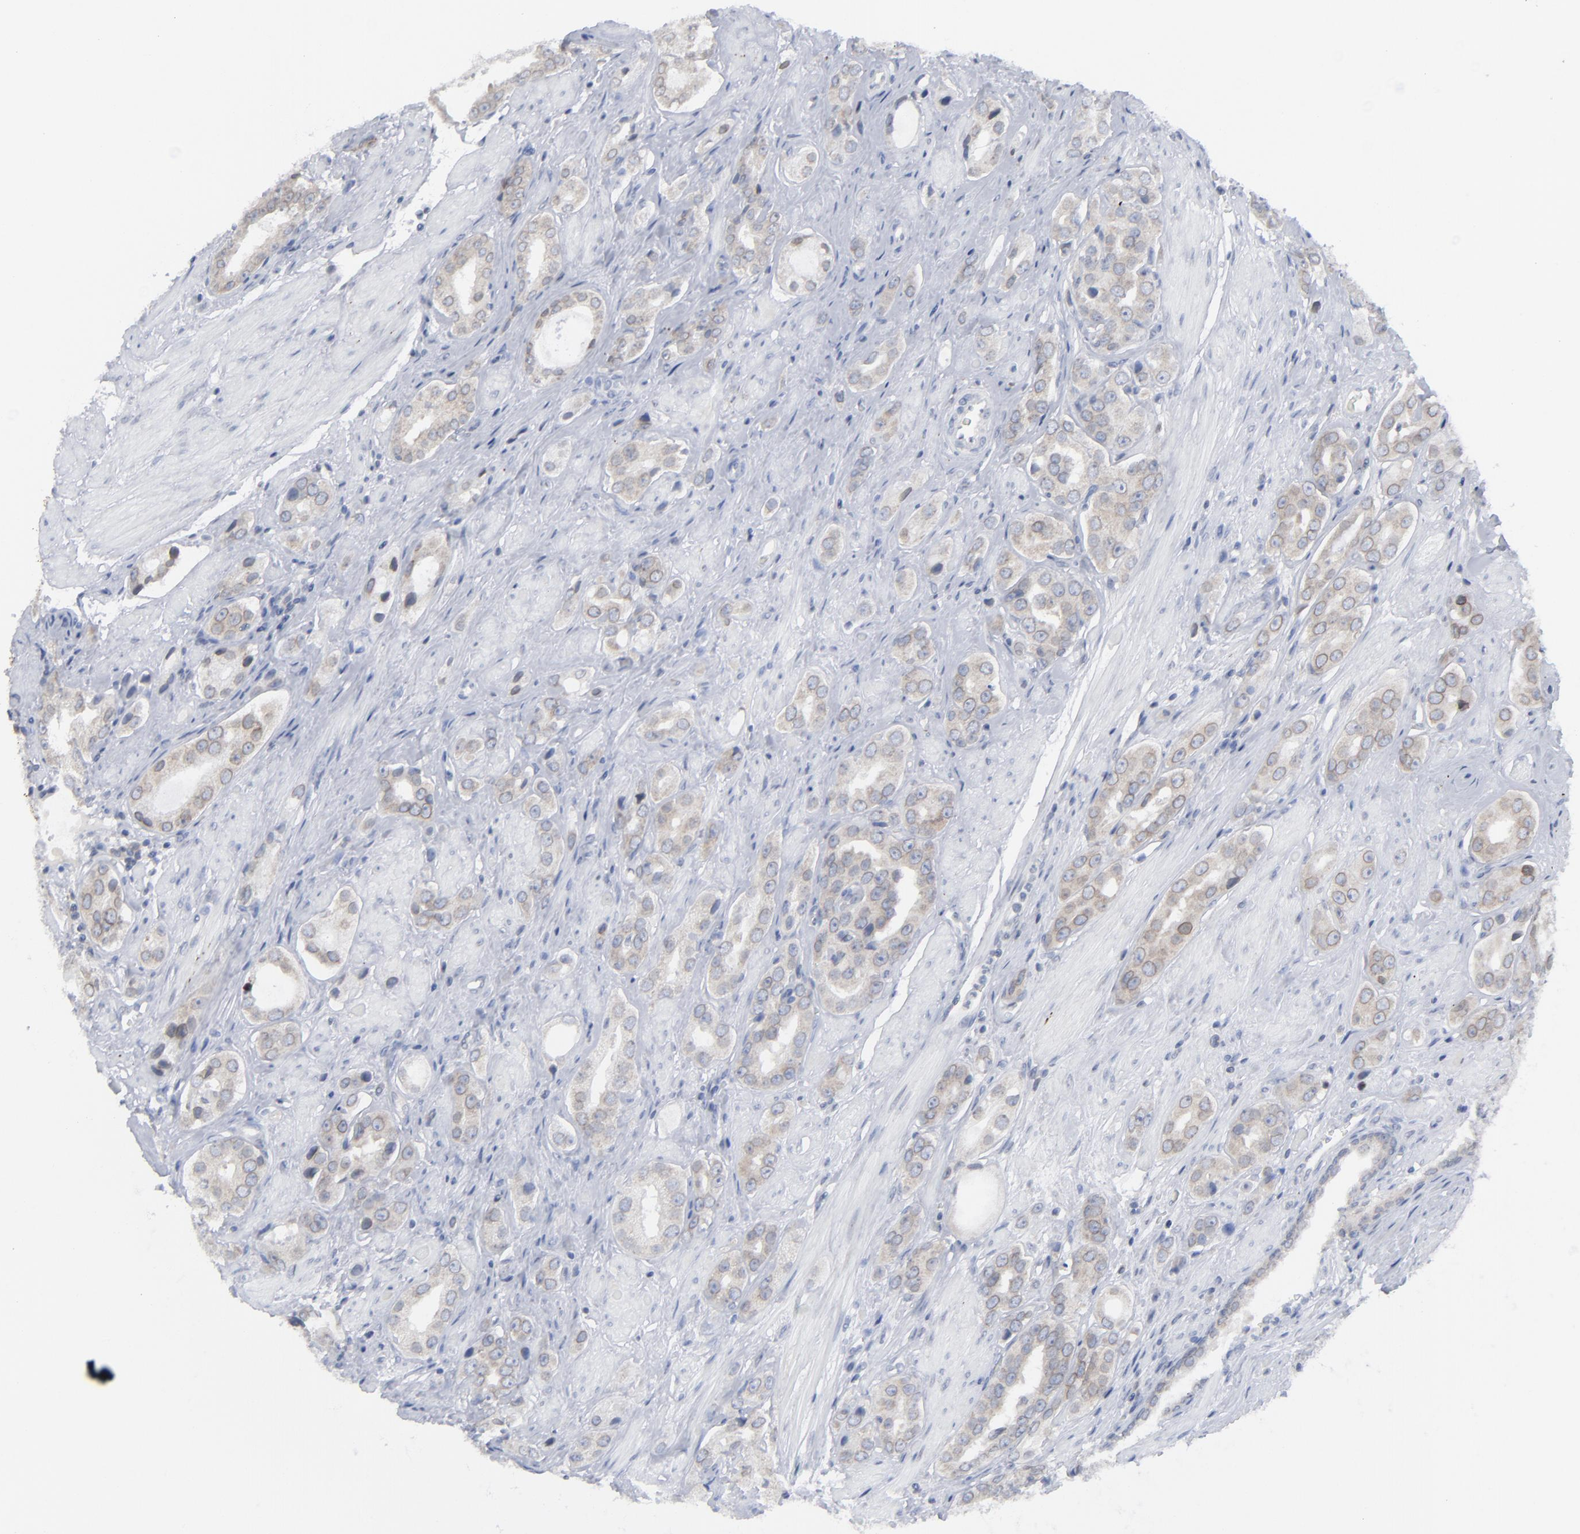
{"staining": {"intensity": "weak", "quantity": "25%-75%", "location": "cytoplasmic/membranous"}, "tissue": "prostate cancer", "cell_type": "Tumor cells", "image_type": "cancer", "snomed": [{"axis": "morphology", "description": "Adenocarcinoma, Medium grade"}, {"axis": "topography", "description": "Prostate"}], "caption": "Prostate cancer stained with a brown dye demonstrates weak cytoplasmic/membranous positive positivity in approximately 25%-75% of tumor cells.", "gene": "NUP88", "patient": {"sex": "male", "age": 53}}